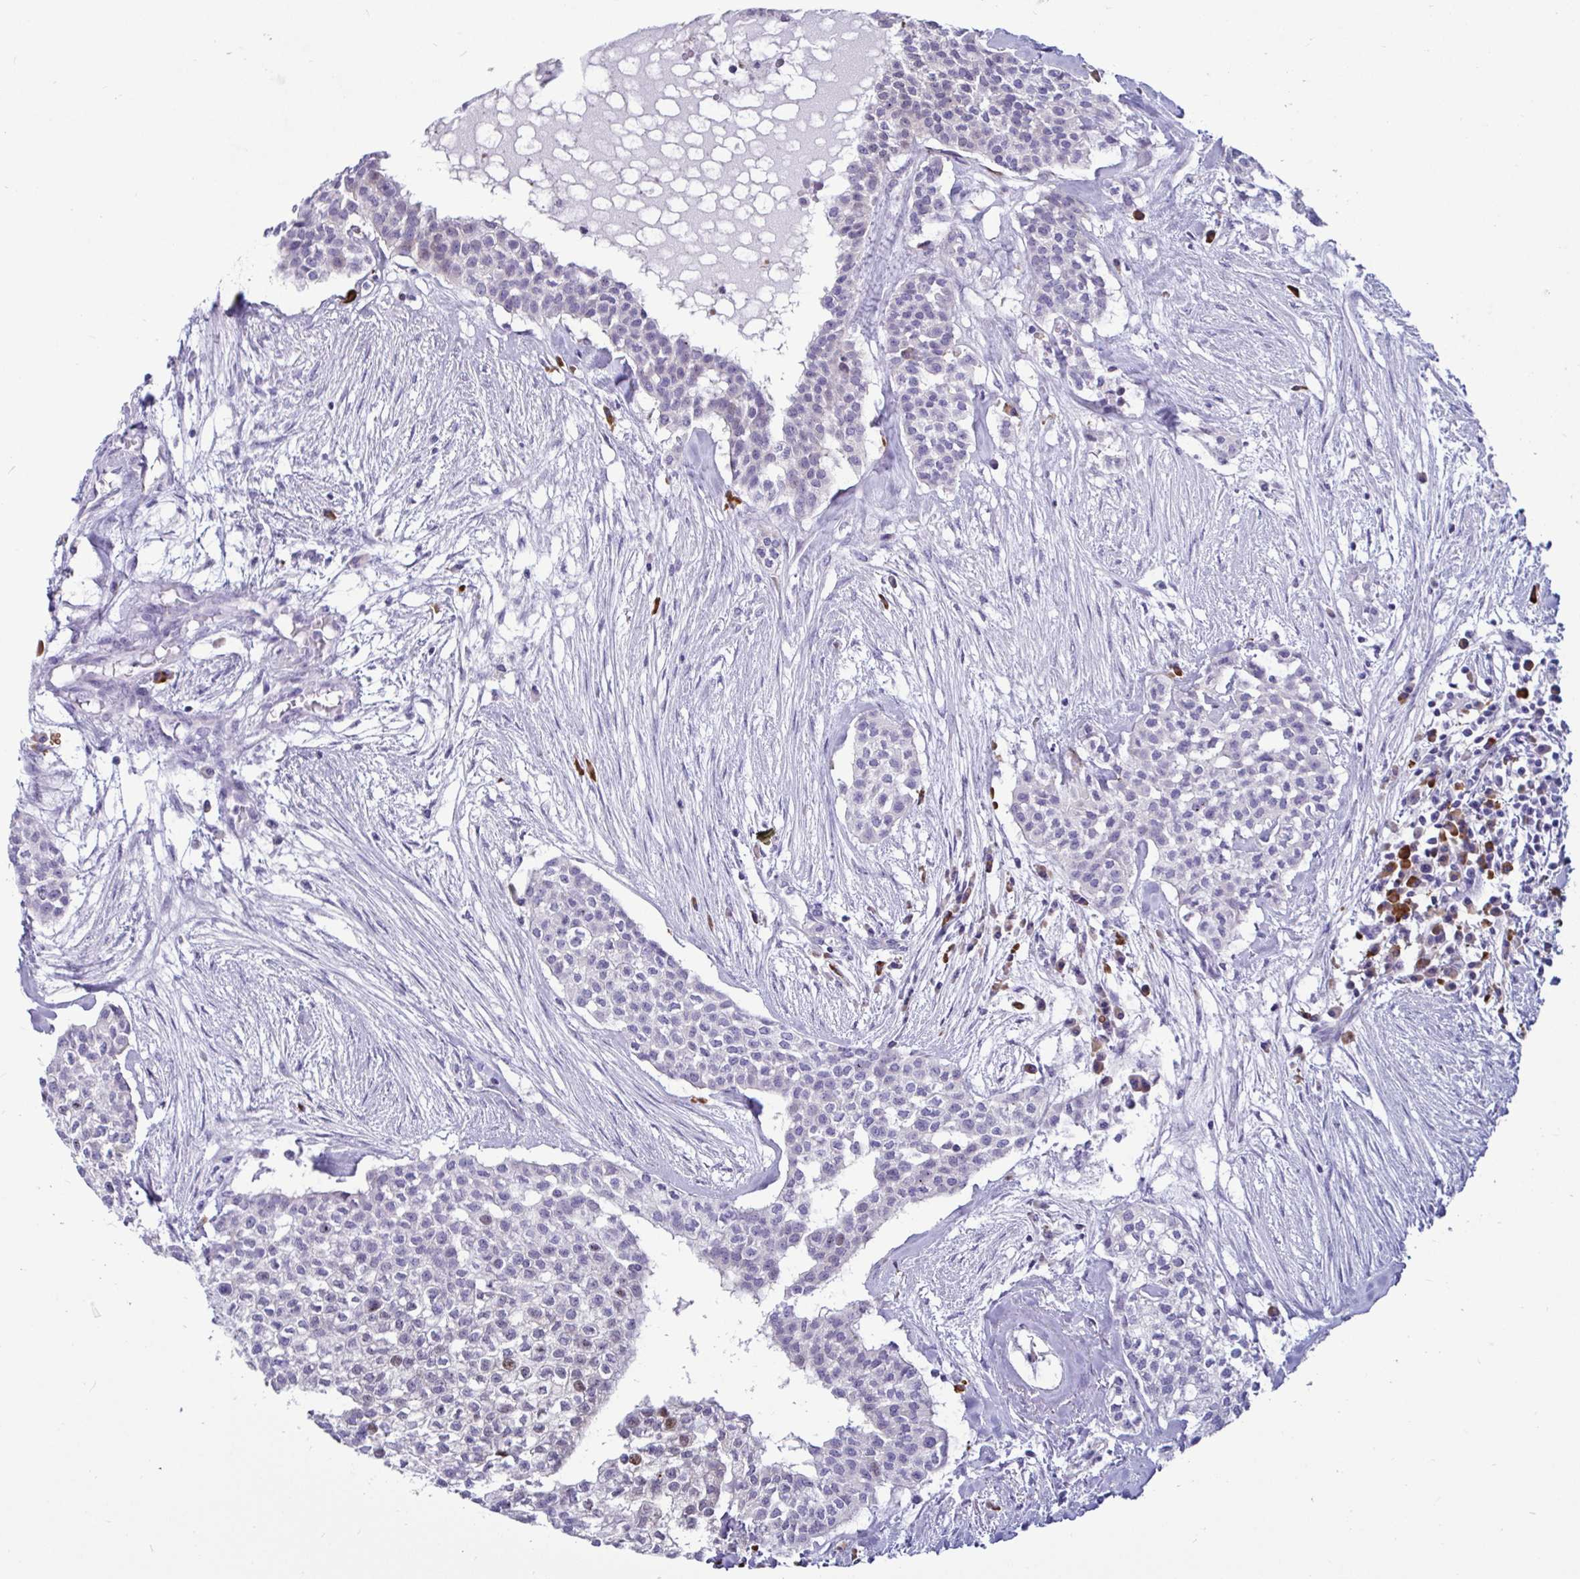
{"staining": {"intensity": "negative", "quantity": "none", "location": "none"}, "tissue": "head and neck cancer", "cell_type": "Tumor cells", "image_type": "cancer", "snomed": [{"axis": "morphology", "description": "Adenocarcinoma, NOS"}, {"axis": "topography", "description": "Head-Neck"}], "caption": "Tumor cells are negative for protein expression in human head and neck adenocarcinoma. (Stains: DAB (3,3'-diaminobenzidine) IHC with hematoxylin counter stain, Microscopy: brightfield microscopy at high magnification).", "gene": "TFPI2", "patient": {"sex": "male", "age": 81}}